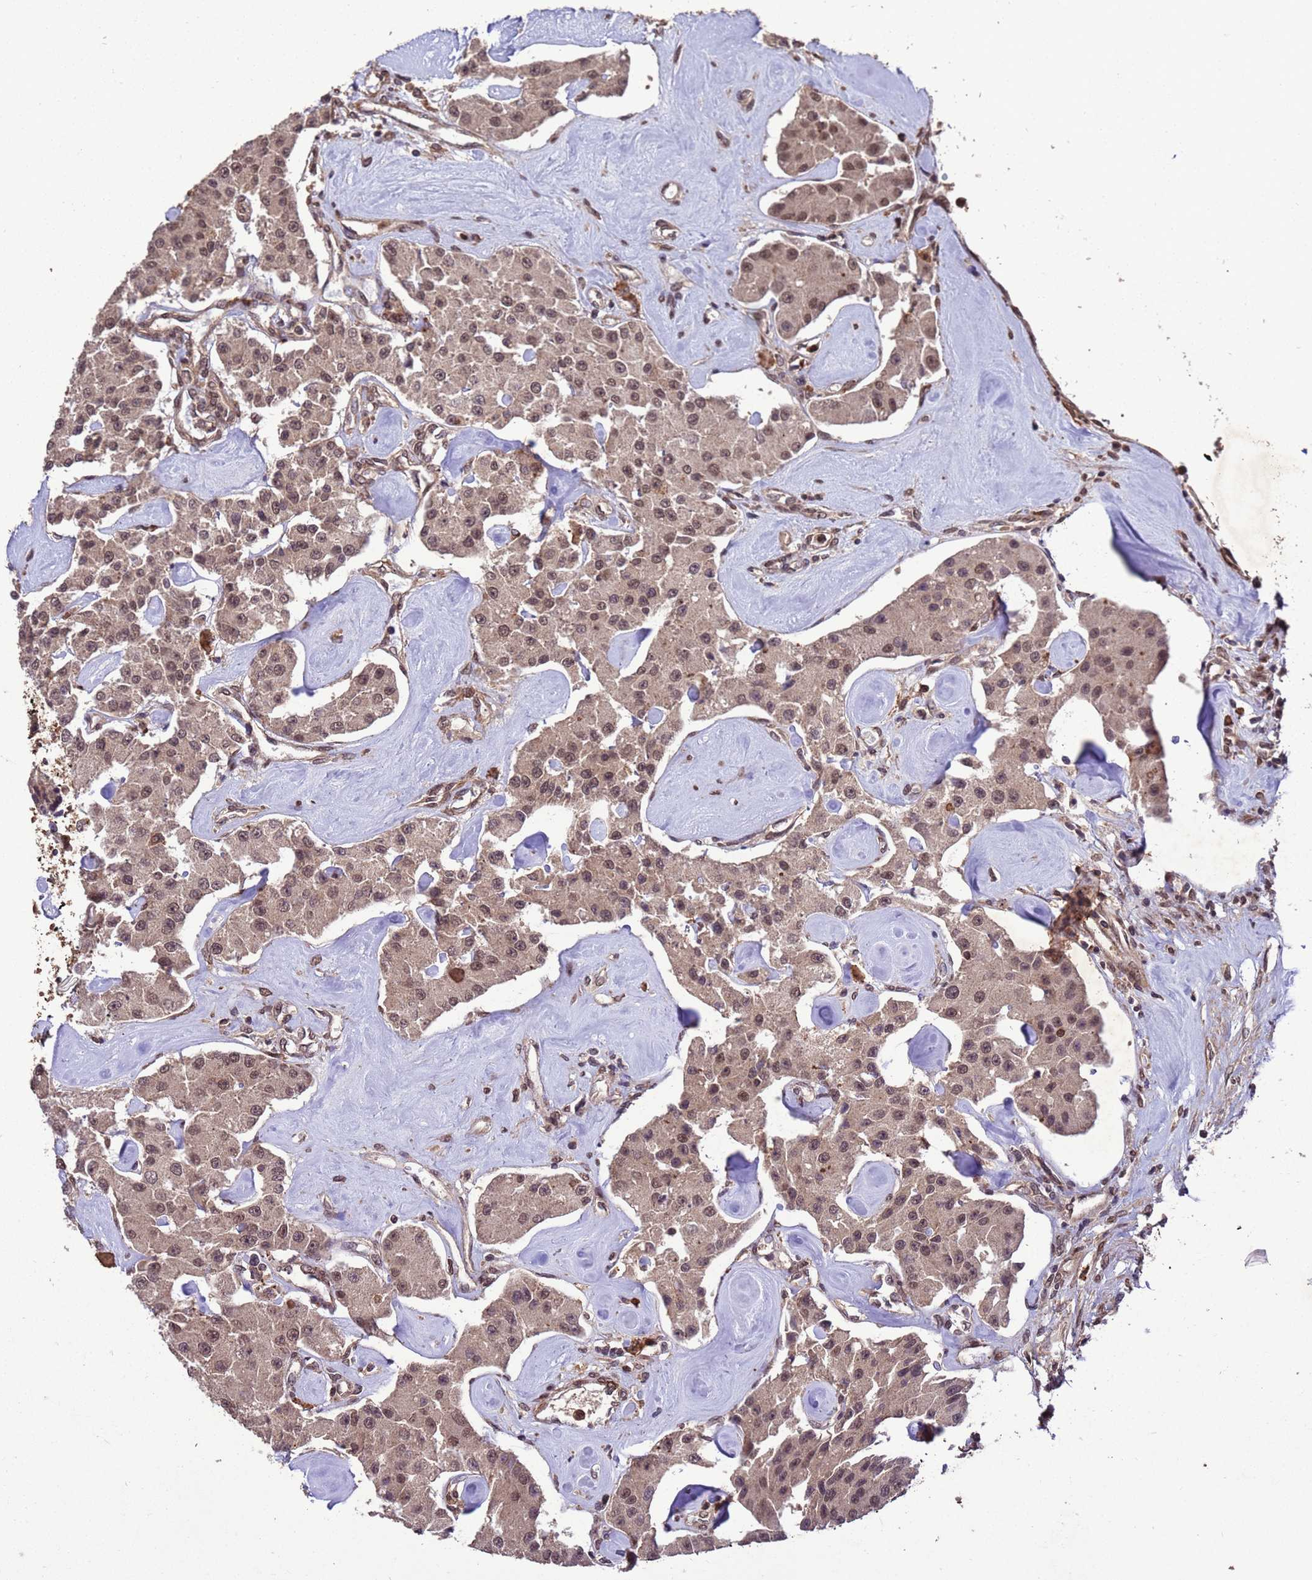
{"staining": {"intensity": "moderate", "quantity": ">75%", "location": "nuclear"}, "tissue": "carcinoid", "cell_type": "Tumor cells", "image_type": "cancer", "snomed": [{"axis": "morphology", "description": "Carcinoid, malignant, NOS"}, {"axis": "topography", "description": "Pancreas"}], "caption": "Brown immunohistochemical staining in carcinoid shows moderate nuclear staining in approximately >75% of tumor cells.", "gene": "VSTM4", "patient": {"sex": "male", "age": 41}}